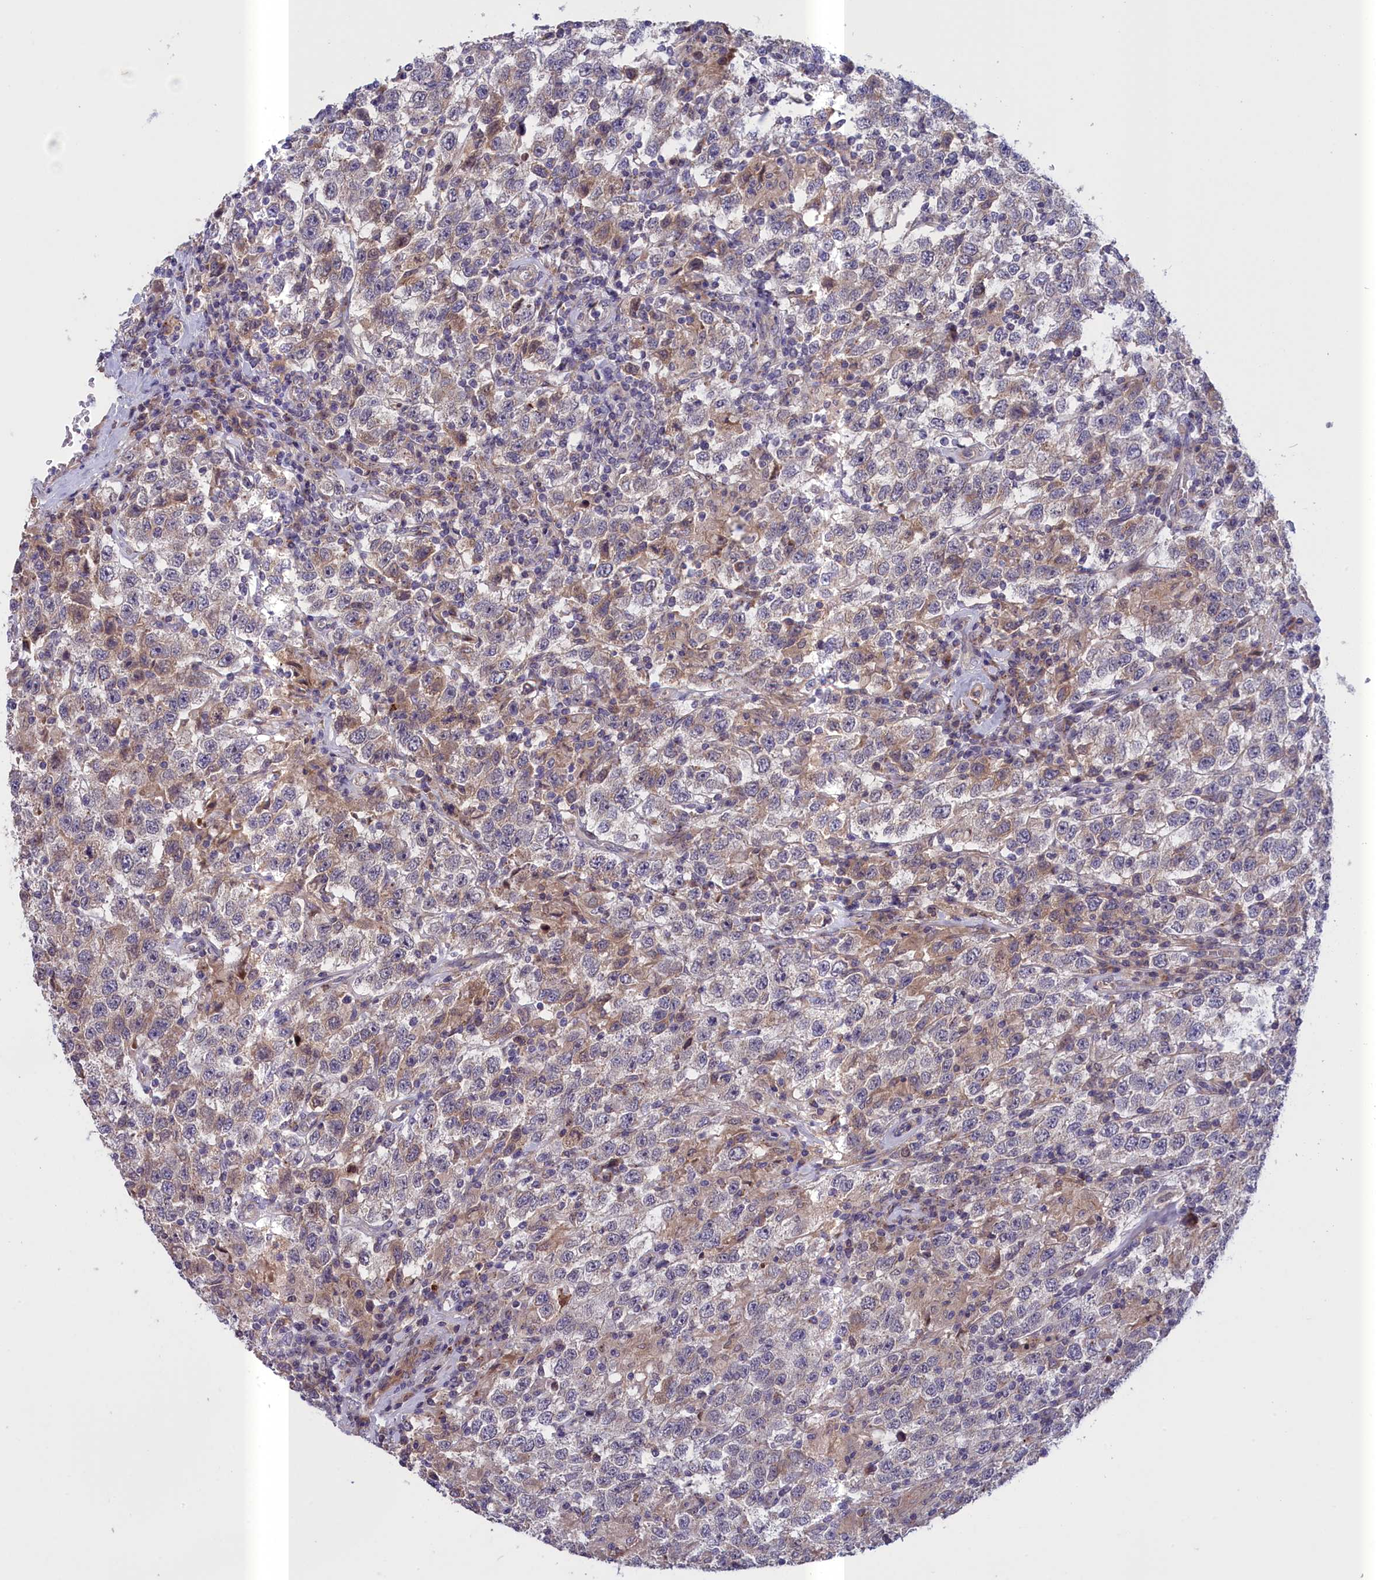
{"staining": {"intensity": "negative", "quantity": "none", "location": "none"}, "tissue": "testis cancer", "cell_type": "Tumor cells", "image_type": "cancer", "snomed": [{"axis": "morphology", "description": "Seminoma, NOS"}, {"axis": "topography", "description": "Testis"}], "caption": "Immunohistochemical staining of testis cancer (seminoma) exhibits no significant staining in tumor cells. The staining is performed using DAB brown chromogen with nuclei counter-stained in using hematoxylin.", "gene": "IGFALS", "patient": {"sex": "male", "age": 41}}